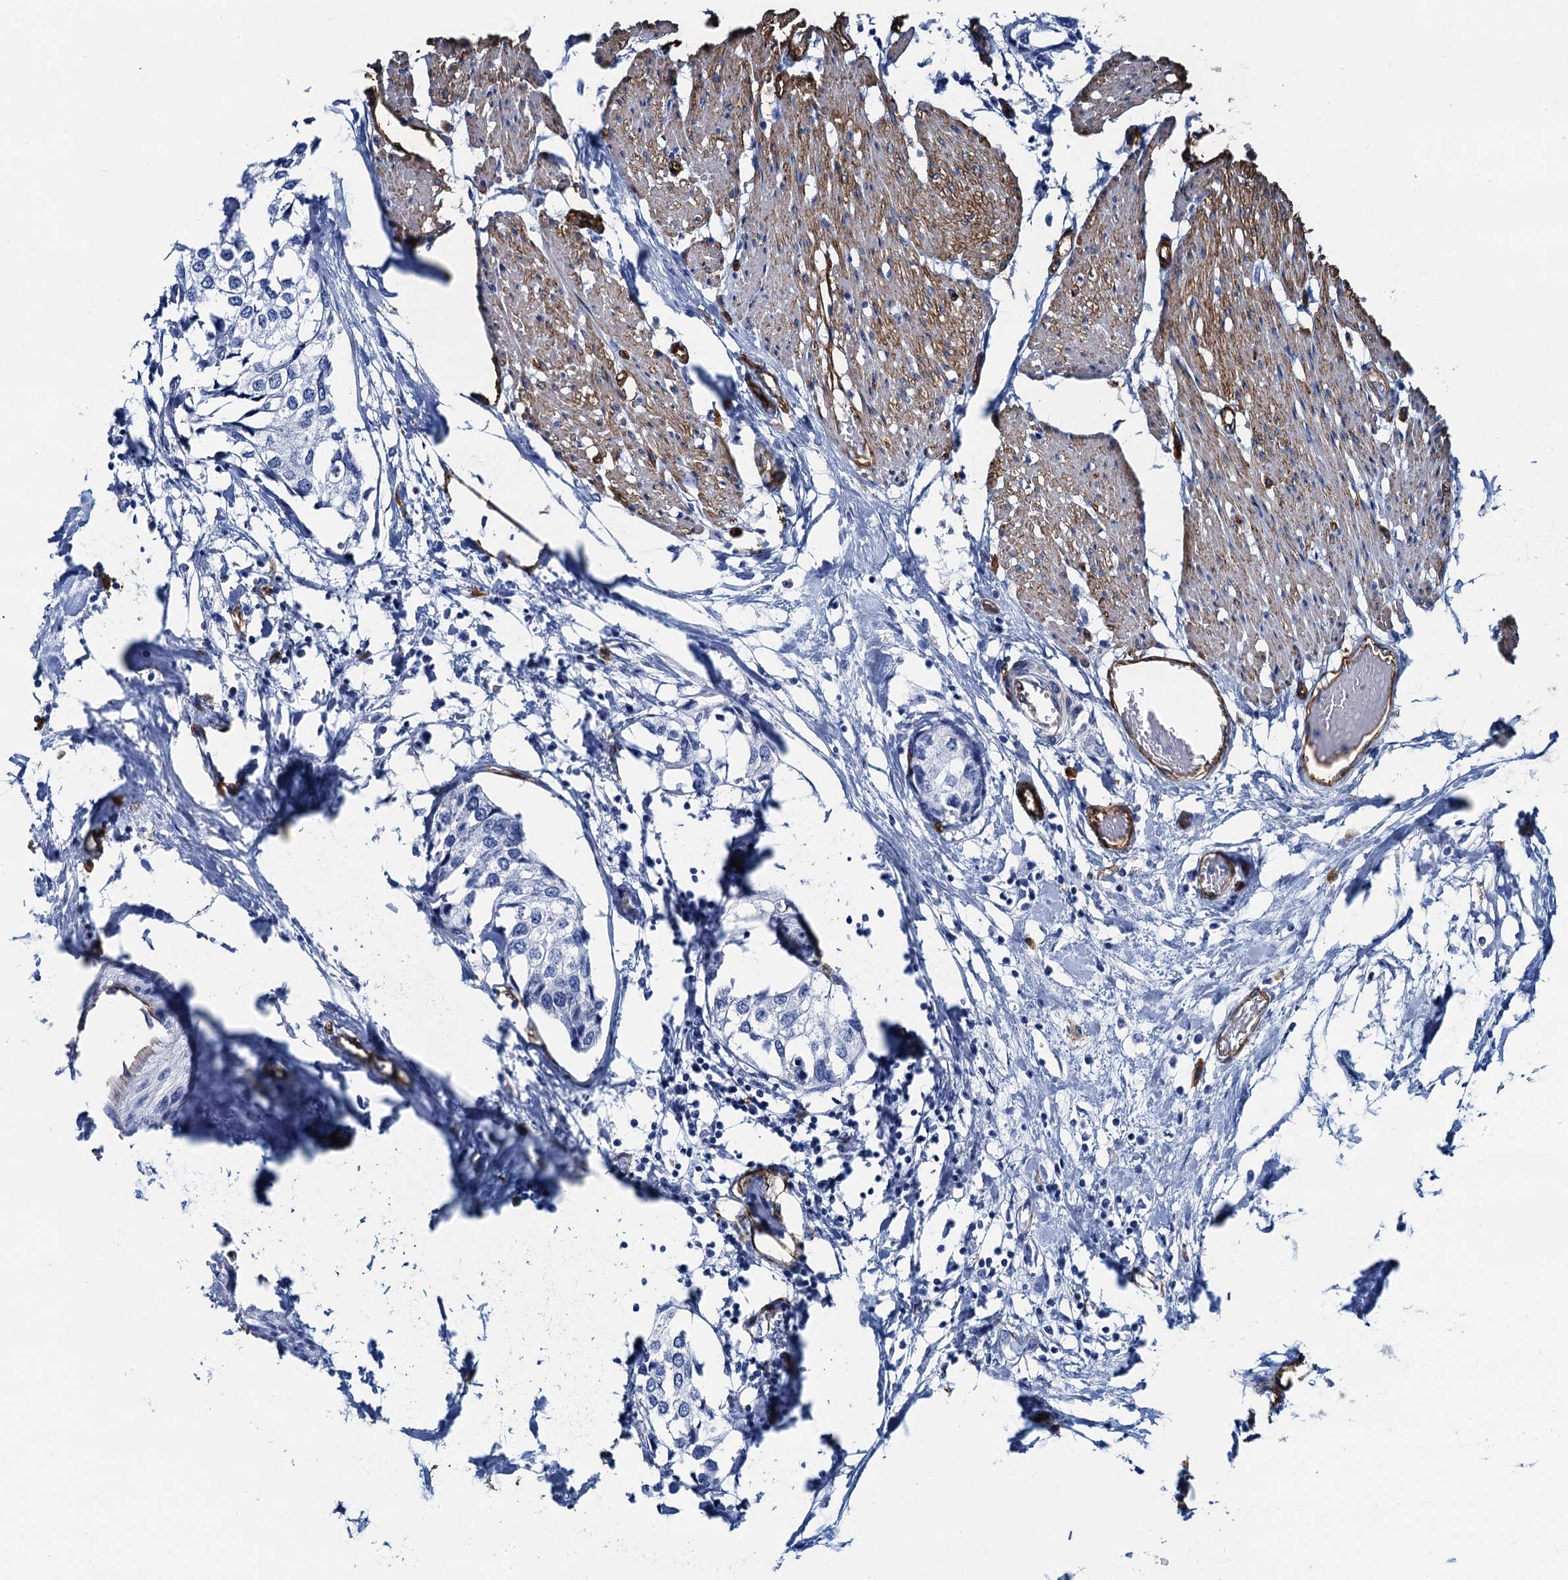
{"staining": {"intensity": "negative", "quantity": "none", "location": "none"}, "tissue": "urothelial cancer", "cell_type": "Tumor cells", "image_type": "cancer", "snomed": [{"axis": "morphology", "description": "Urothelial carcinoma, High grade"}, {"axis": "topography", "description": "Urinary bladder"}], "caption": "An IHC histopathology image of urothelial cancer is shown. There is no staining in tumor cells of urothelial cancer. (DAB IHC visualized using brightfield microscopy, high magnification).", "gene": "CAVIN2", "patient": {"sex": "male", "age": 64}}